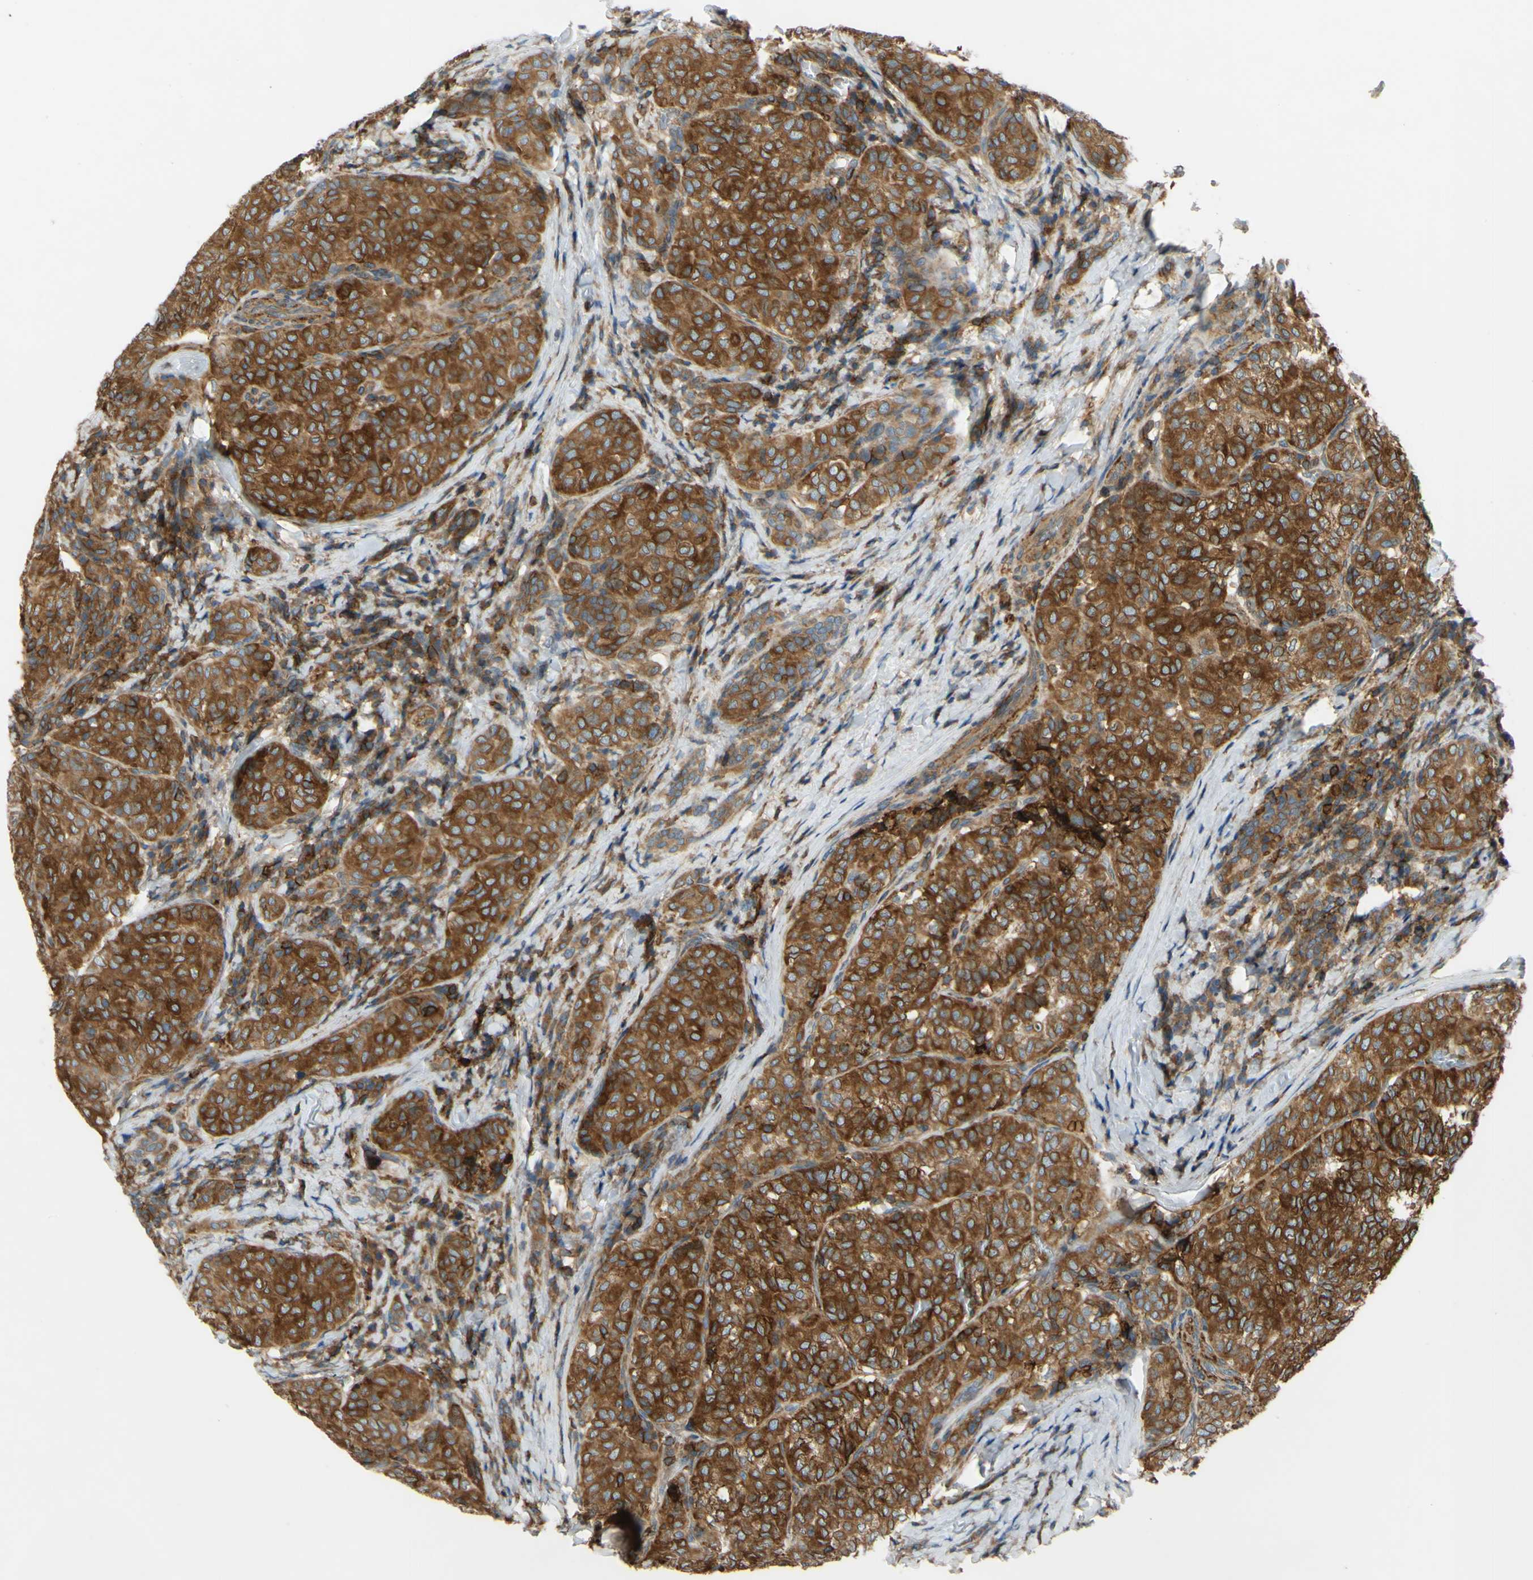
{"staining": {"intensity": "strong", "quantity": ">75%", "location": "cytoplasmic/membranous"}, "tissue": "thyroid cancer", "cell_type": "Tumor cells", "image_type": "cancer", "snomed": [{"axis": "morphology", "description": "Normal tissue, NOS"}, {"axis": "morphology", "description": "Papillary adenocarcinoma, NOS"}, {"axis": "topography", "description": "Thyroid gland"}], "caption": "IHC micrograph of neoplastic tissue: thyroid papillary adenocarcinoma stained using immunohistochemistry (IHC) exhibits high levels of strong protein expression localized specifically in the cytoplasmic/membranous of tumor cells, appearing as a cytoplasmic/membranous brown color.", "gene": "POR", "patient": {"sex": "female", "age": 30}}